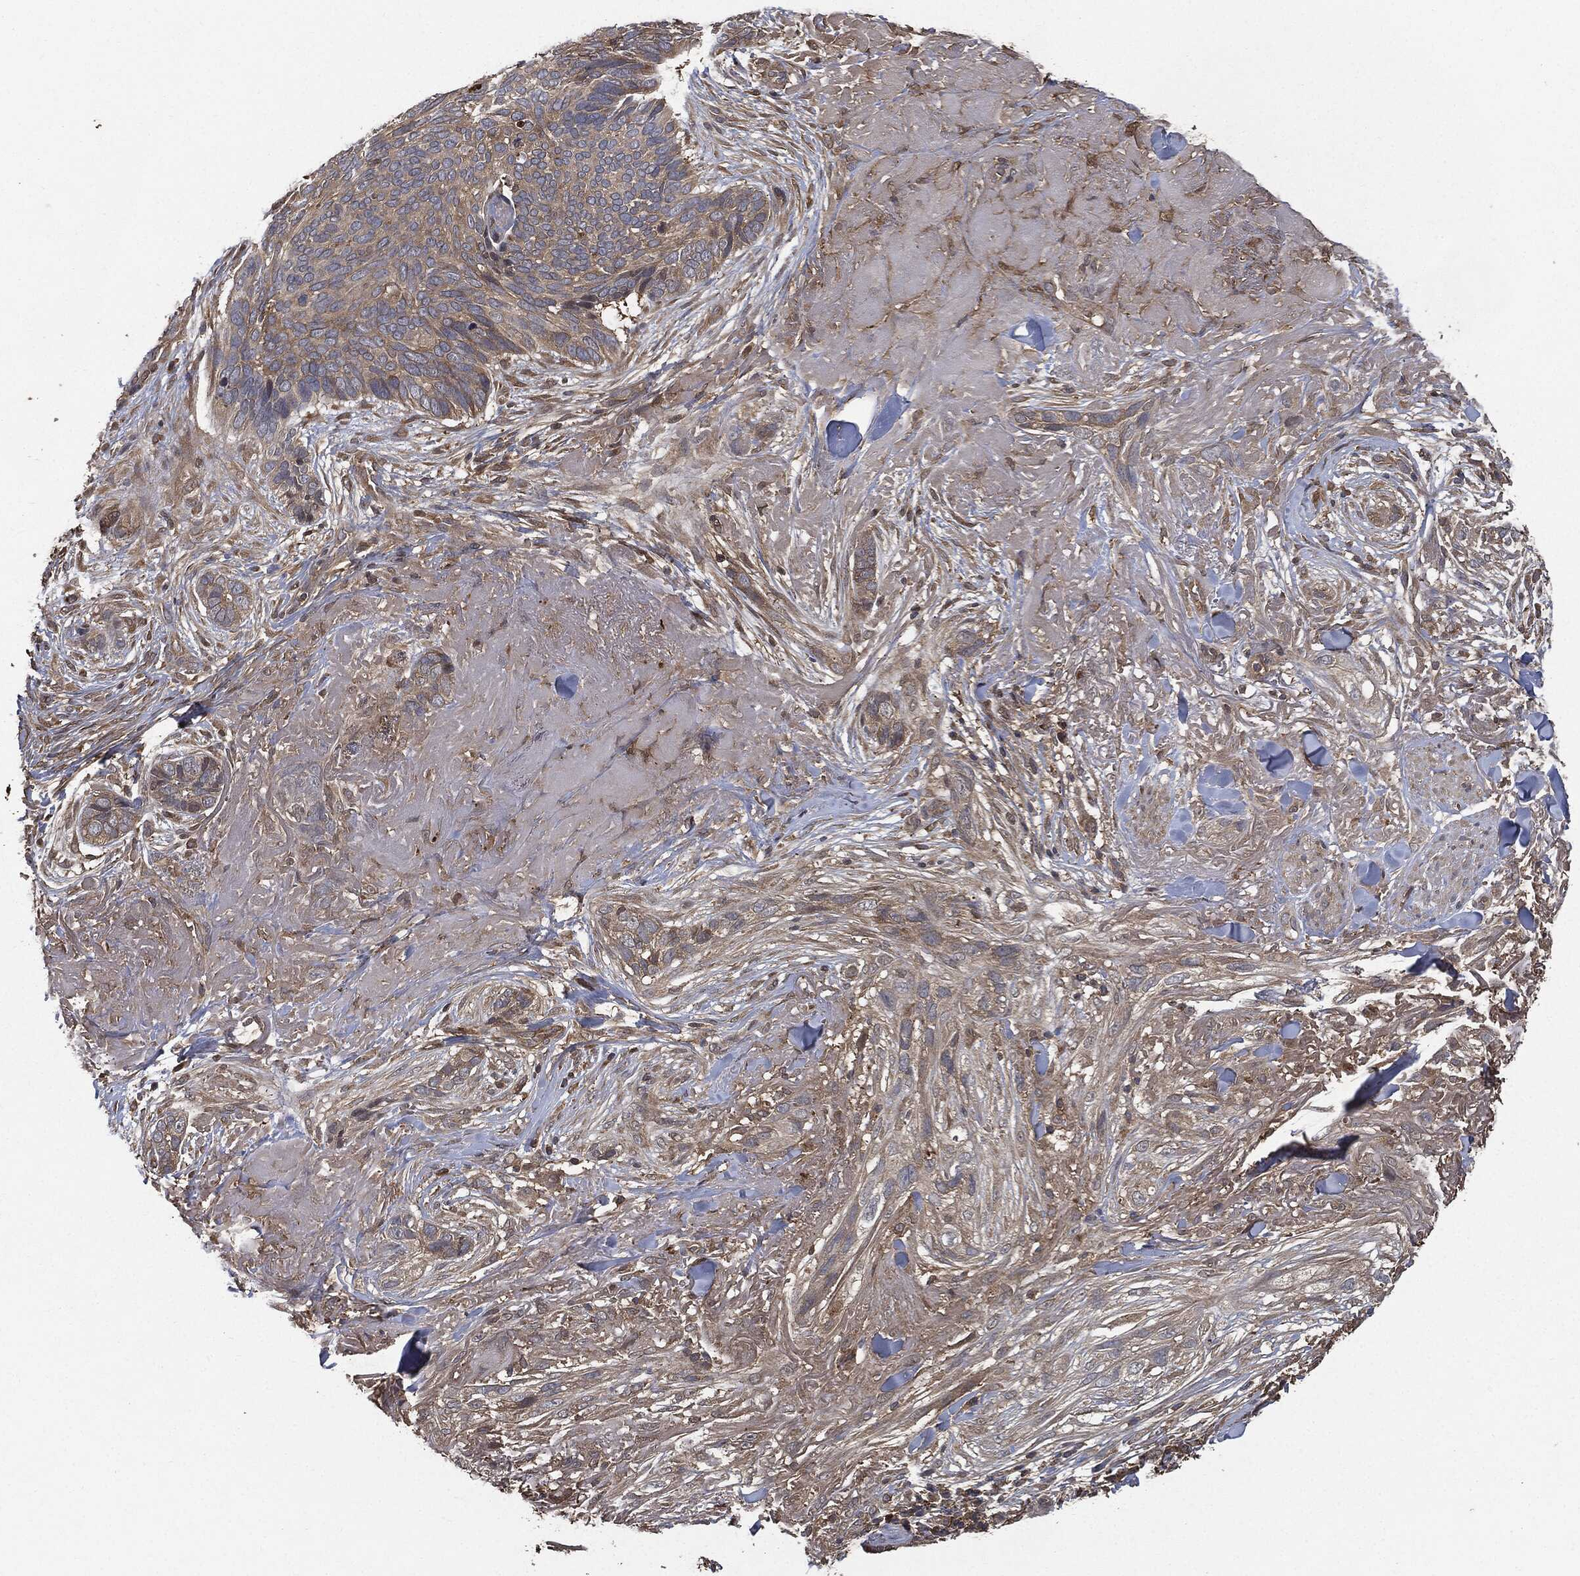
{"staining": {"intensity": "weak", "quantity": "<25%", "location": "cytoplasmic/membranous"}, "tissue": "skin cancer", "cell_type": "Tumor cells", "image_type": "cancer", "snomed": [{"axis": "morphology", "description": "Basal cell carcinoma"}, {"axis": "topography", "description": "Skin"}], "caption": "This is a micrograph of immunohistochemistry staining of basal cell carcinoma (skin), which shows no positivity in tumor cells.", "gene": "BRAF", "patient": {"sex": "male", "age": 91}}